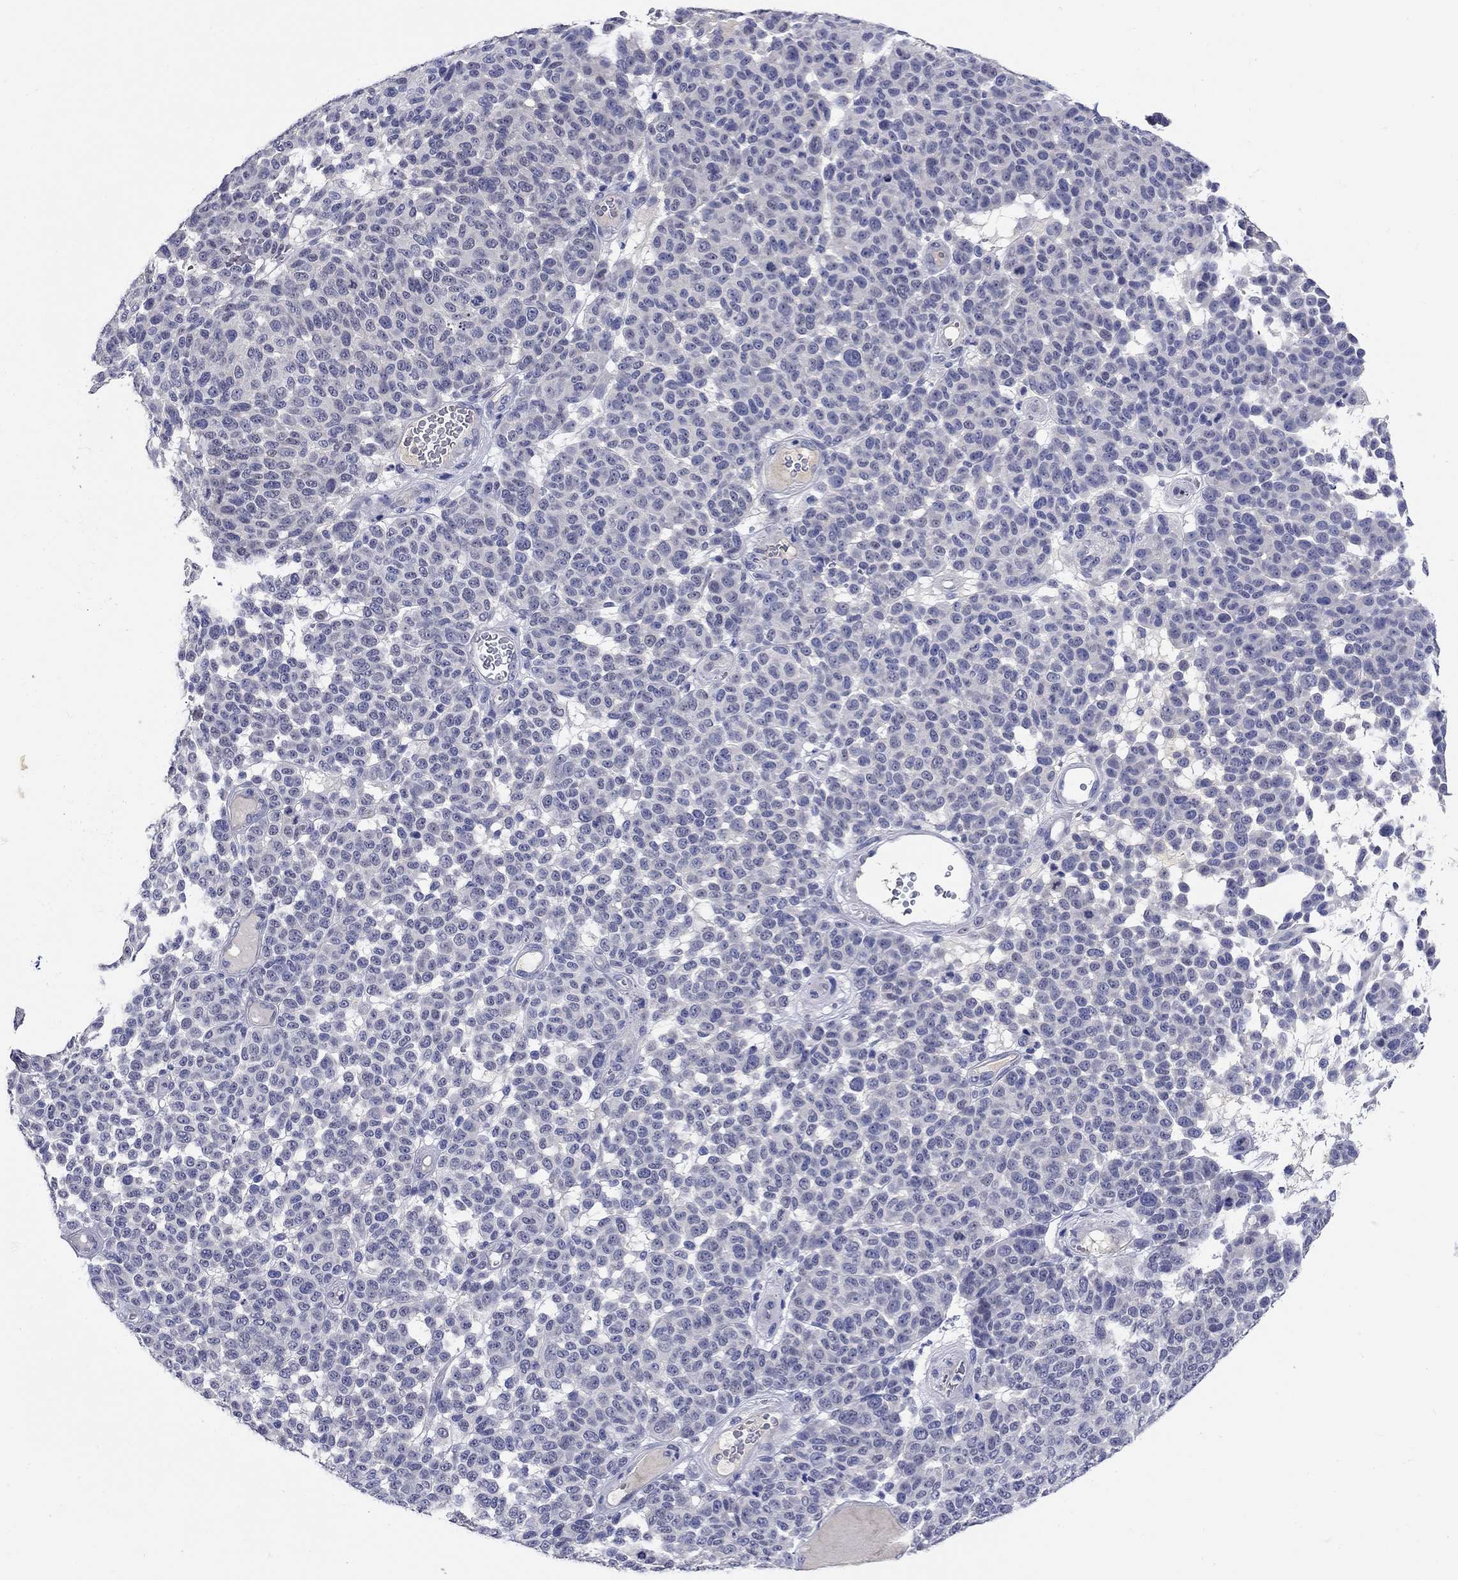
{"staining": {"intensity": "negative", "quantity": "none", "location": "none"}, "tissue": "melanoma", "cell_type": "Tumor cells", "image_type": "cancer", "snomed": [{"axis": "morphology", "description": "Malignant melanoma, NOS"}, {"axis": "topography", "description": "Skin"}], "caption": "Human melanoma stained for a protein using immunohistochemistry (IHC) reveals no positivity in tumor cells.", "gene": "SLC30A3", "patient": {"sex": "male", "age": 59}}